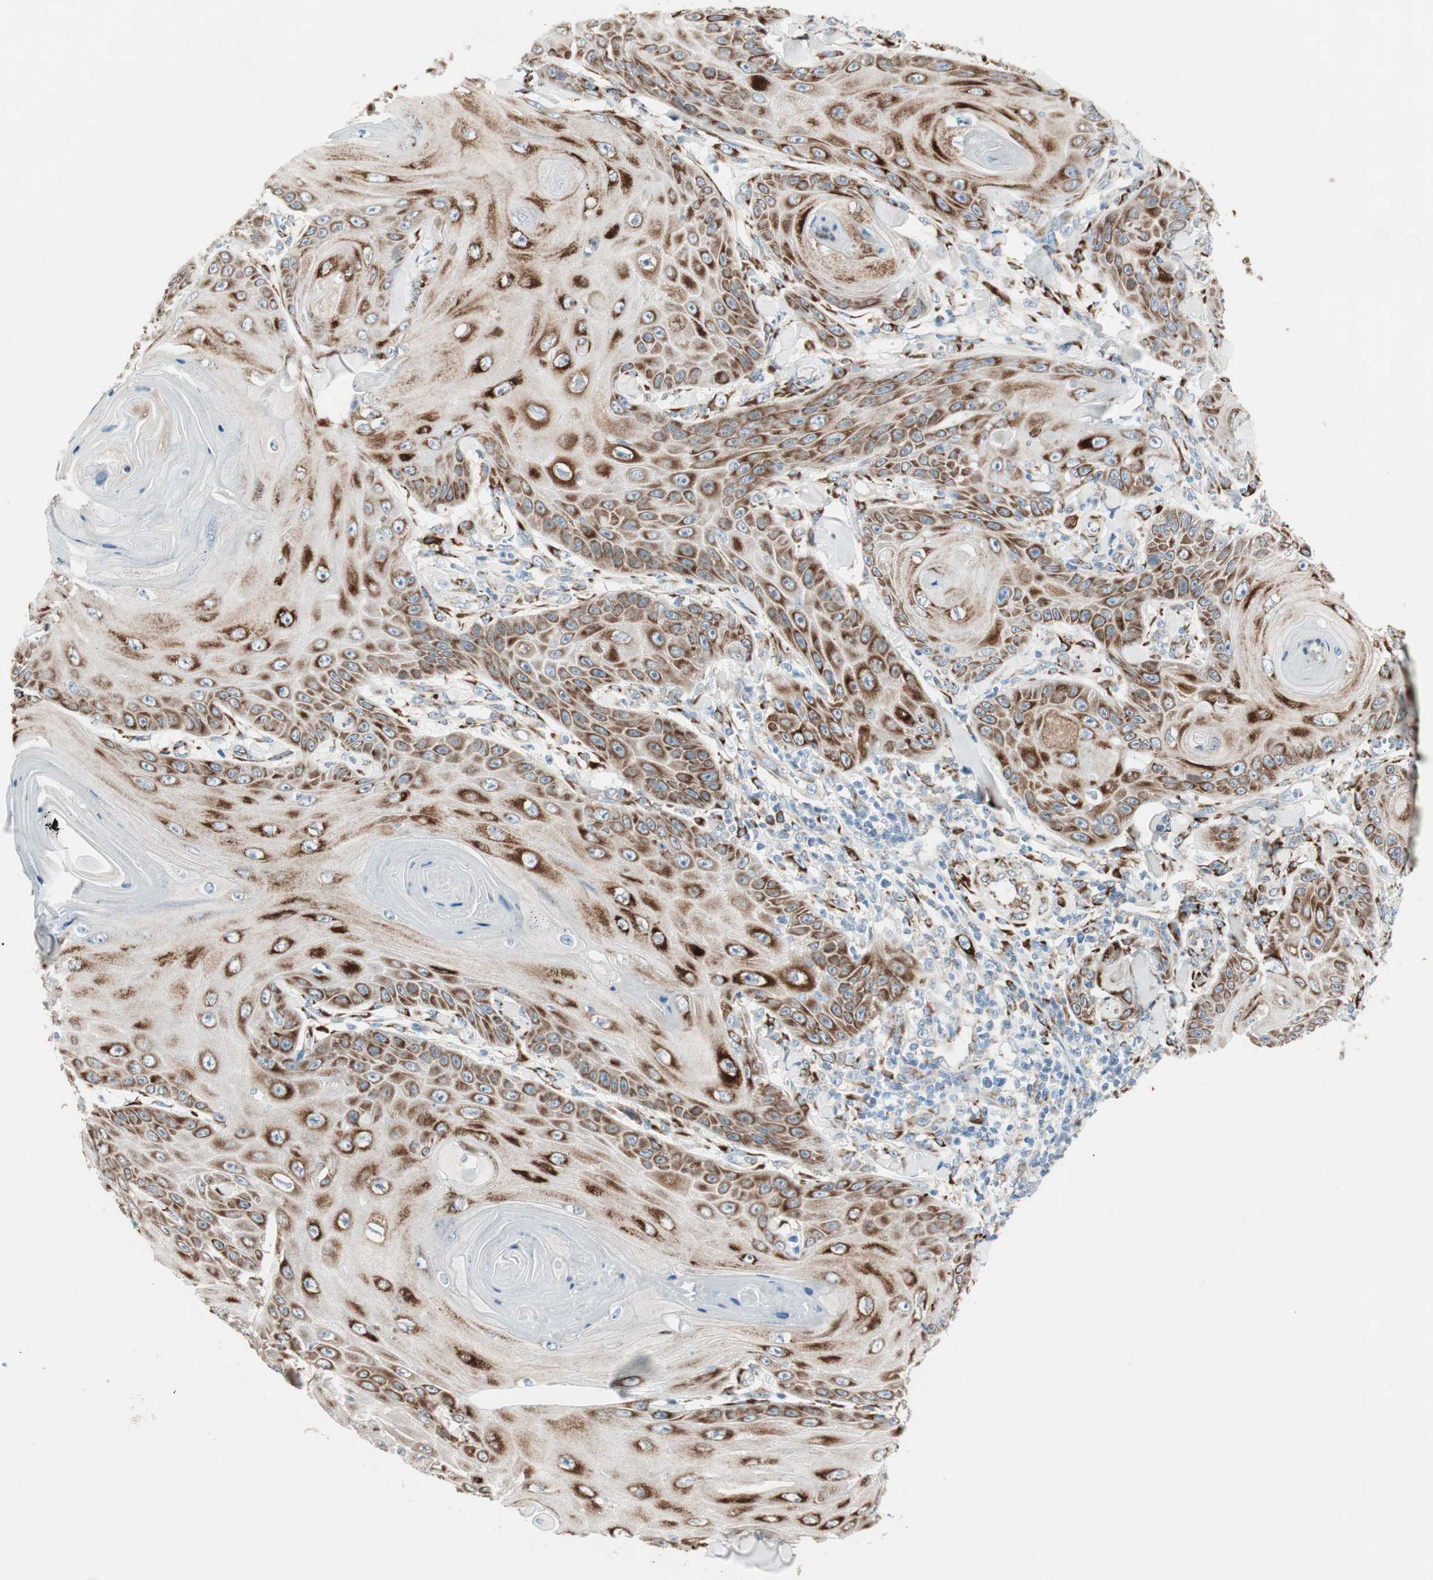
{"staining": {"intensity": "strong", "quantity": ">75%", "location": "cytoplasmic/membranous"}, "tissue": "skin cancer", "cell_type": "Tumor cells", "image_type": "cancer", "snomed": [{"axis": "morphology", "description": "Squamous cell carcinoma, NOS"}, {"axis": "topography", "description": "Skin"}], "caption": "Strong cytoplasmic/membranous positivity for a protein is appreciated in about >75% of tumor cells of squamous cell carcinoma (skin) using immunohistochemistry (IHC).", "gene": "P4HTM", "patient": {"sex": "female", "age": 78}}